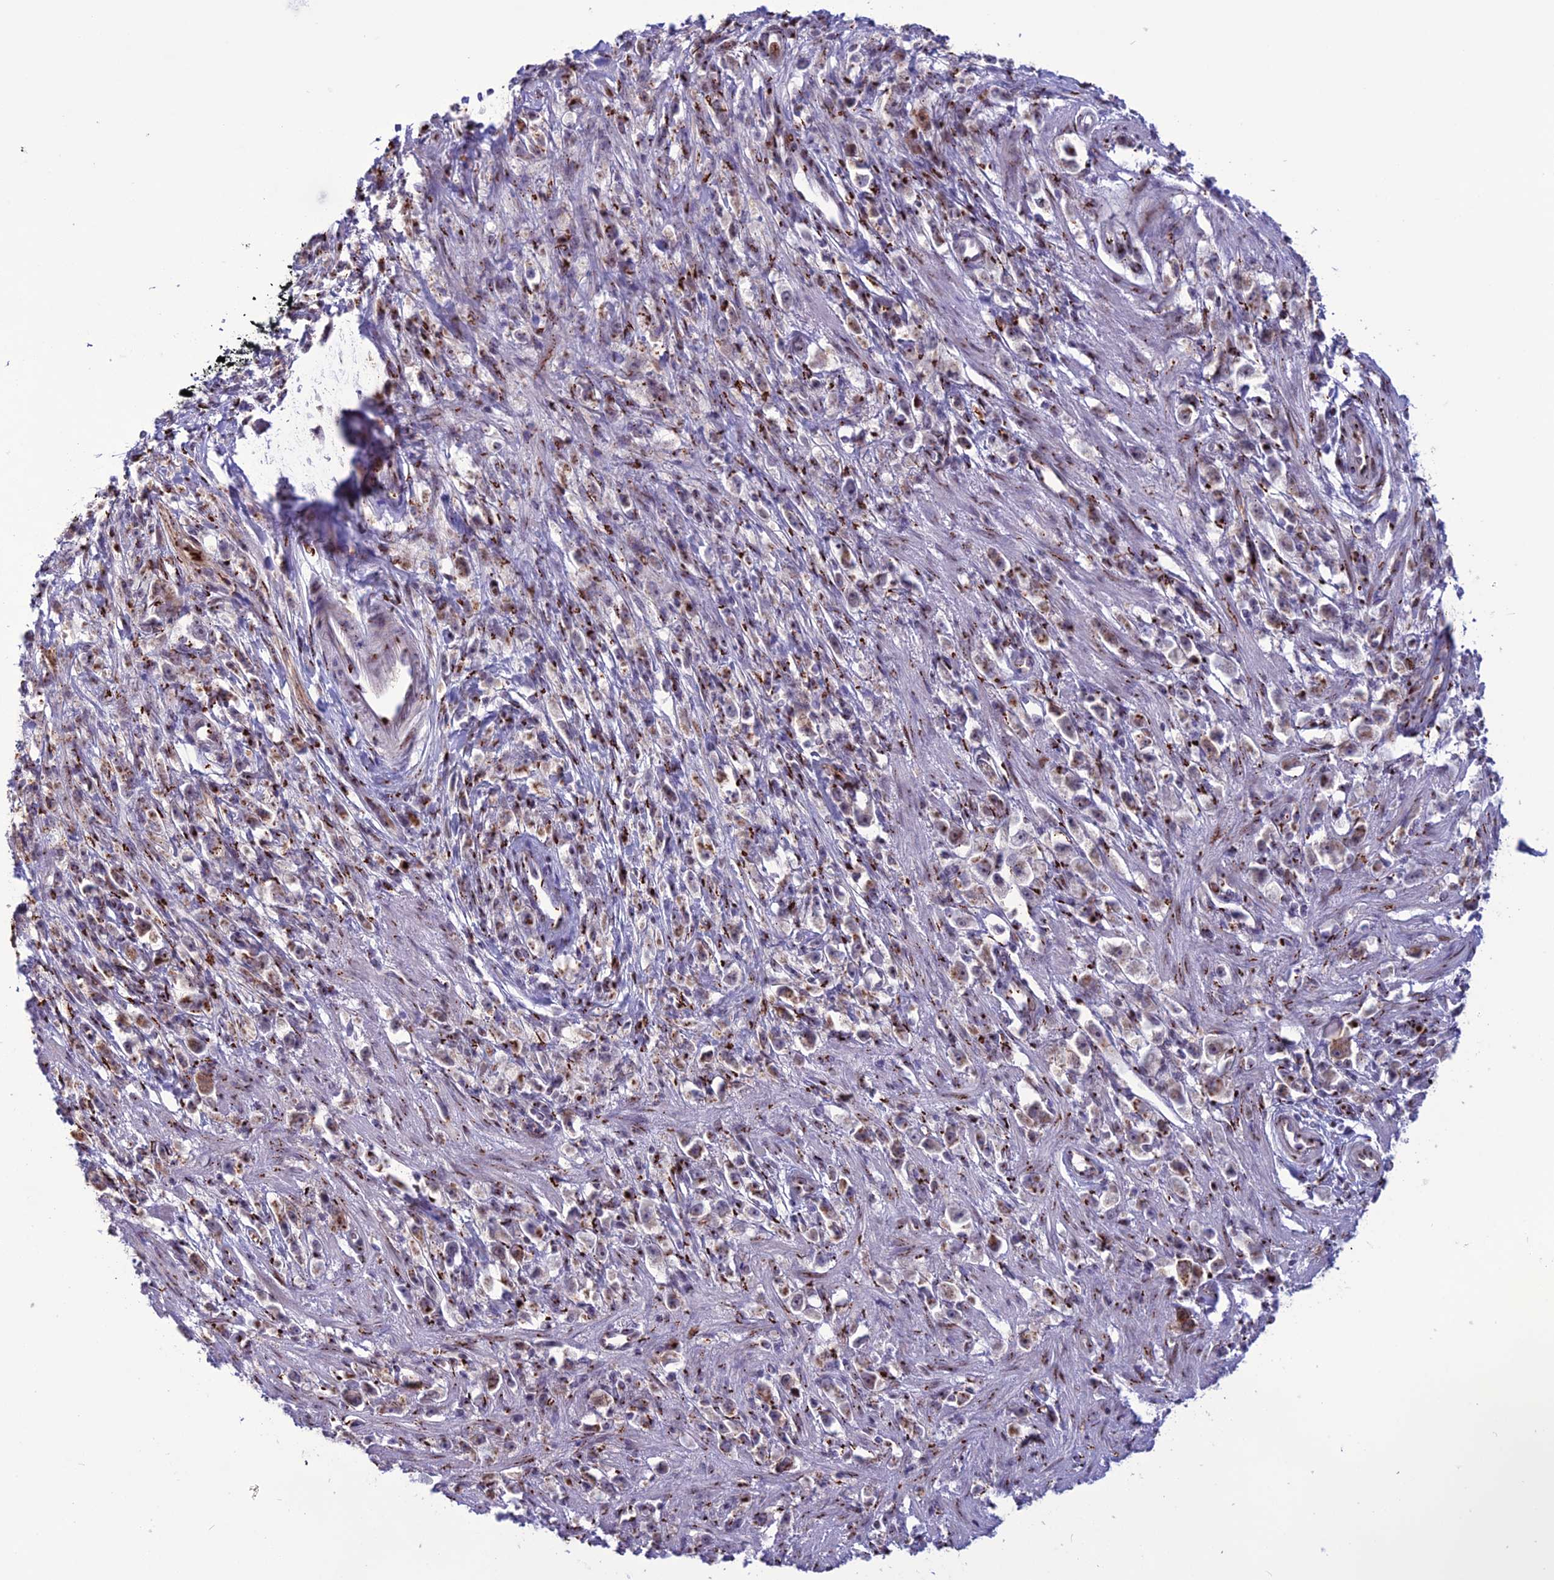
{"staining": {"intensity": "moderate", "quantity": "25%-75%", "location": "cytoplasmic/membranous"}, "tissue": "stomach cancer", "cell_type": "Tumor cells", "image_type": "cancer", "snomed": [{"axis": "morphology", "description": "Adenocarcinoma, NOS"}, {"axis": "topography", "description": "Stomach"}], "caption": "Stomach cancer tissue shows moderate cytoplasmic/membranous expression in about 25%-75% of tumor cells, visualized by immunohistochemistry.", "gene": "PLEKHA4", "patient": {"sex": "female", "age": 59}}